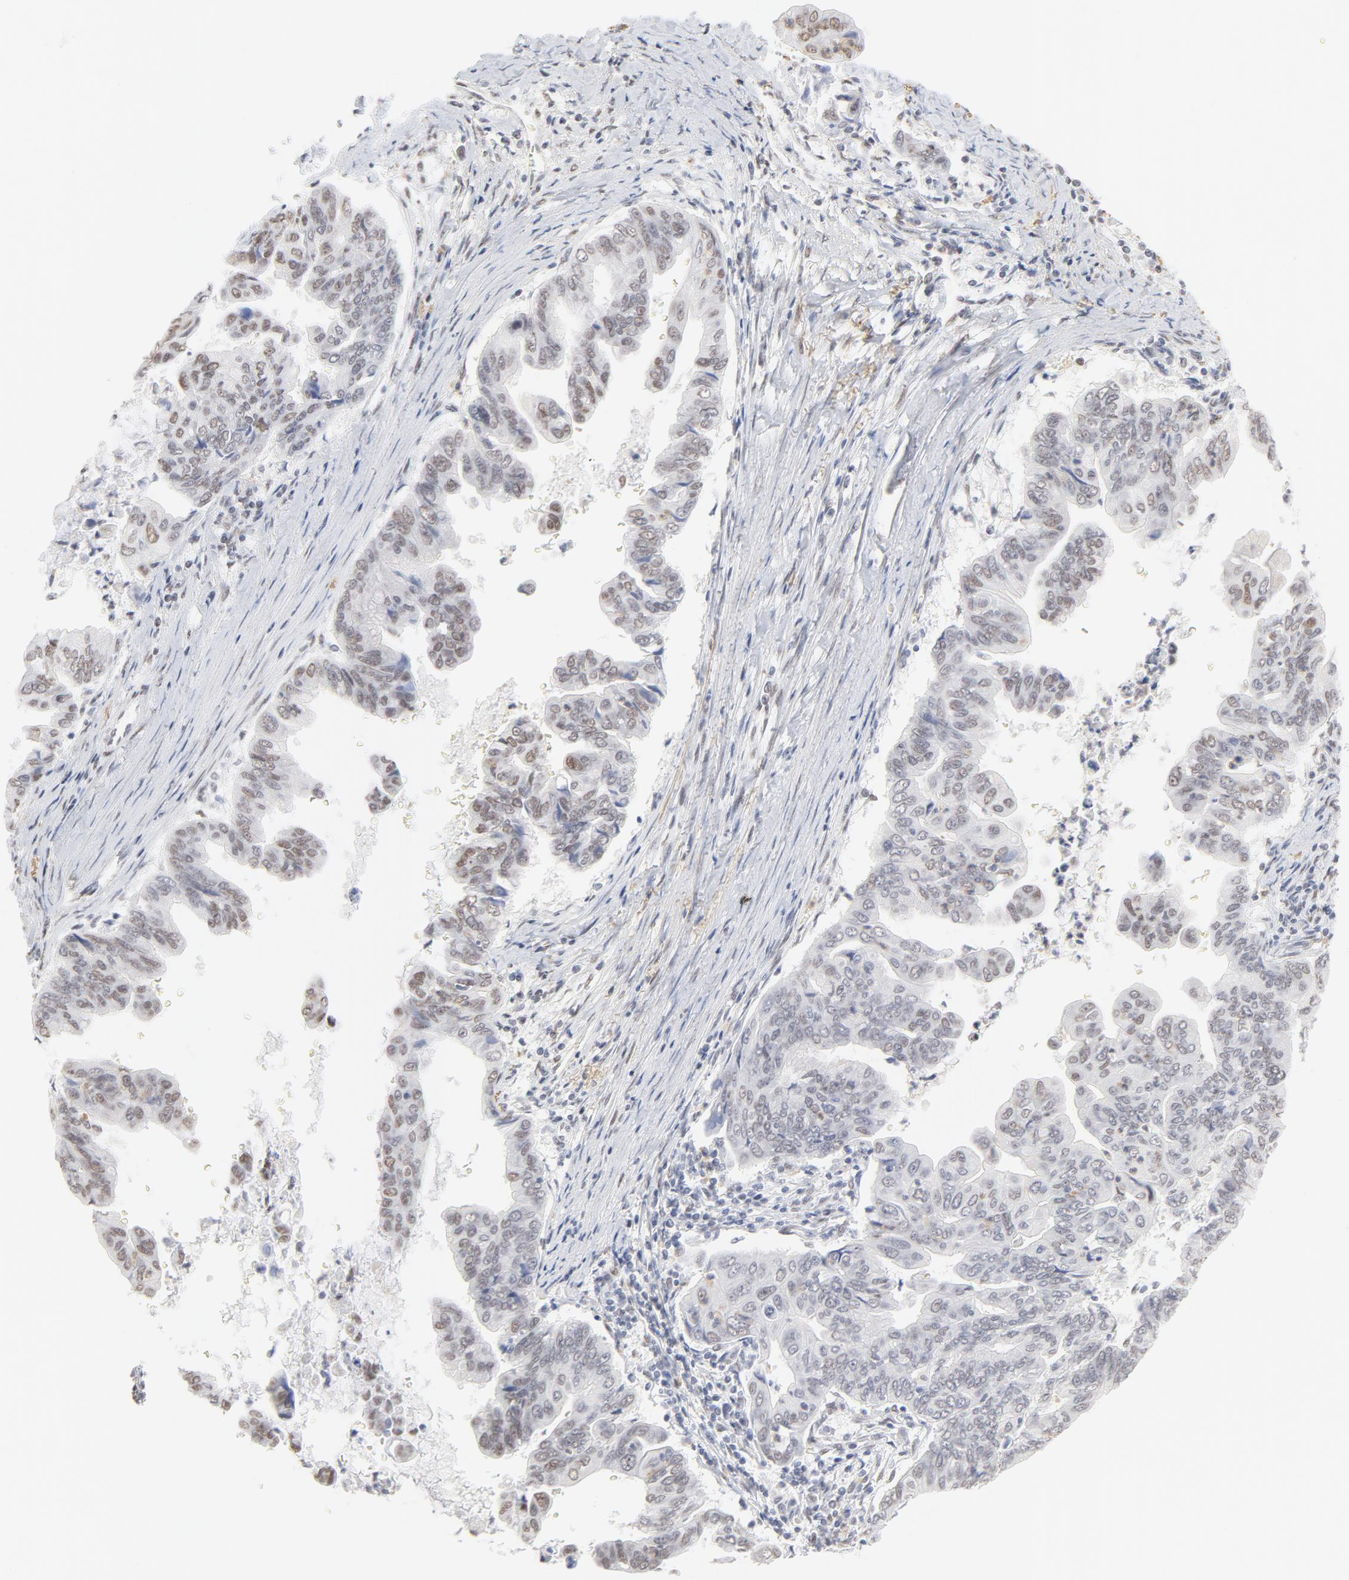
{"staining": {"intensity": "weak", "quantity": "<25%", "location": "nuclear"}, "tissue": "stomach cancer", "cell_type": "Tumor cells", "image_type": "cancer", "snomed": [{"axis": "morphology", "description": "Adenocarcinoma, NOS"}, {"axis": "topography", "description": "Stomach, upper"}], "caption": "Photomicrograph shows no significant protein staining in tumor cells of stomach cancer (adenocarcinoma).", "gene": "PBX1", "patient": {"sex": "male", "age": 80}}